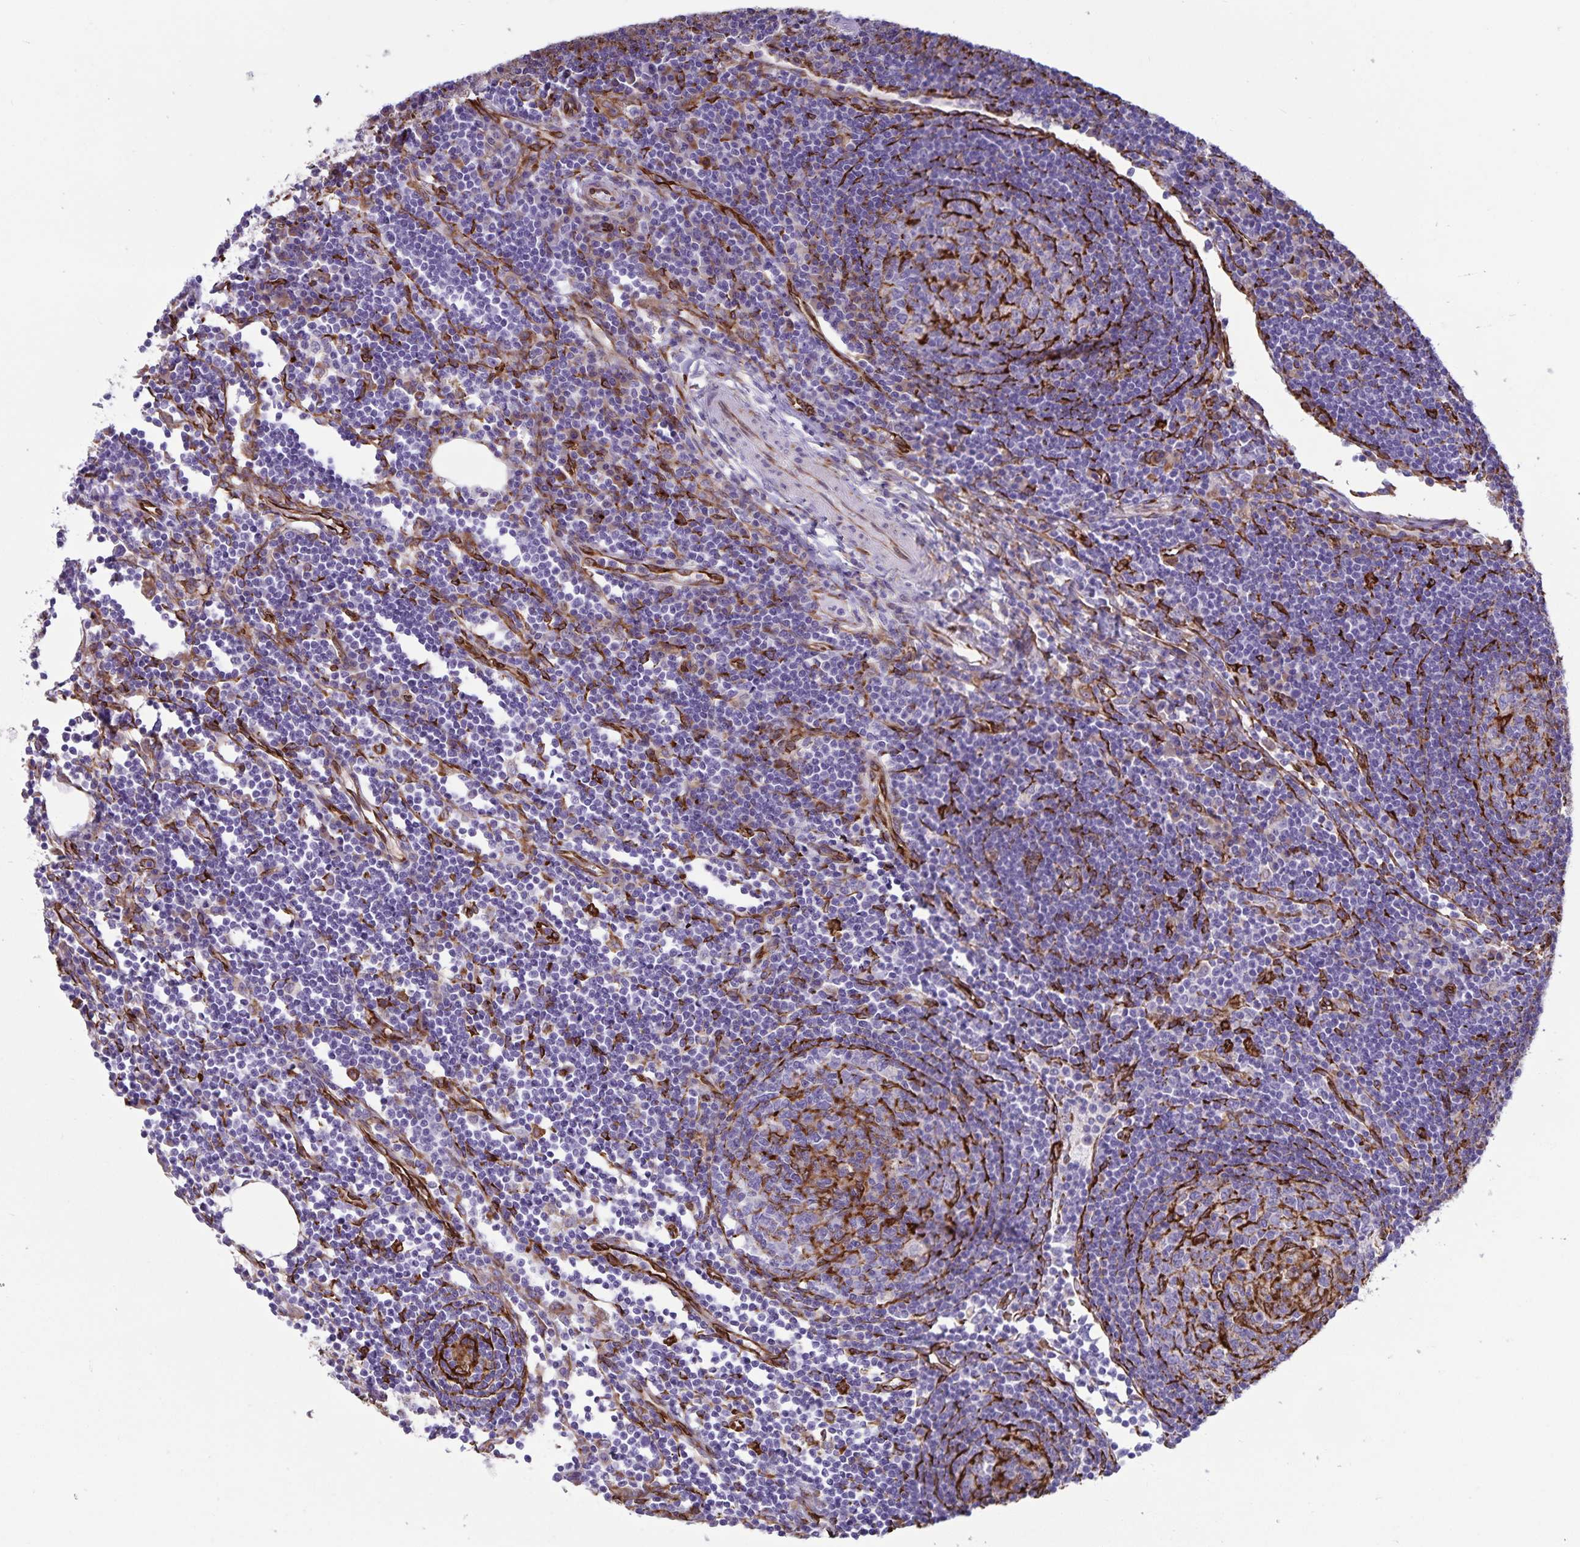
{"staining": {"intensity": "negative", "quantity": "none", "location": "none"}, "tissue": "lymph node", "cell_type": "Germinal center cells", "image_type": "normal", "snomed": [{"axis": "morphology", "description": "Normal tissue, NOS"}, {"axis": "topography", "description": "Lymph node"}], "caption": "Immunohistochemistry photomicrograph of normal lymph node stained for a protein (brown), which reveals no staining in germinal center cells. (Brightfield microscopy of DAB immunohistochemistry (IHC) at high magnification).", "gene": "RCN1", "patient": {"sex": "male", "age": 67}}